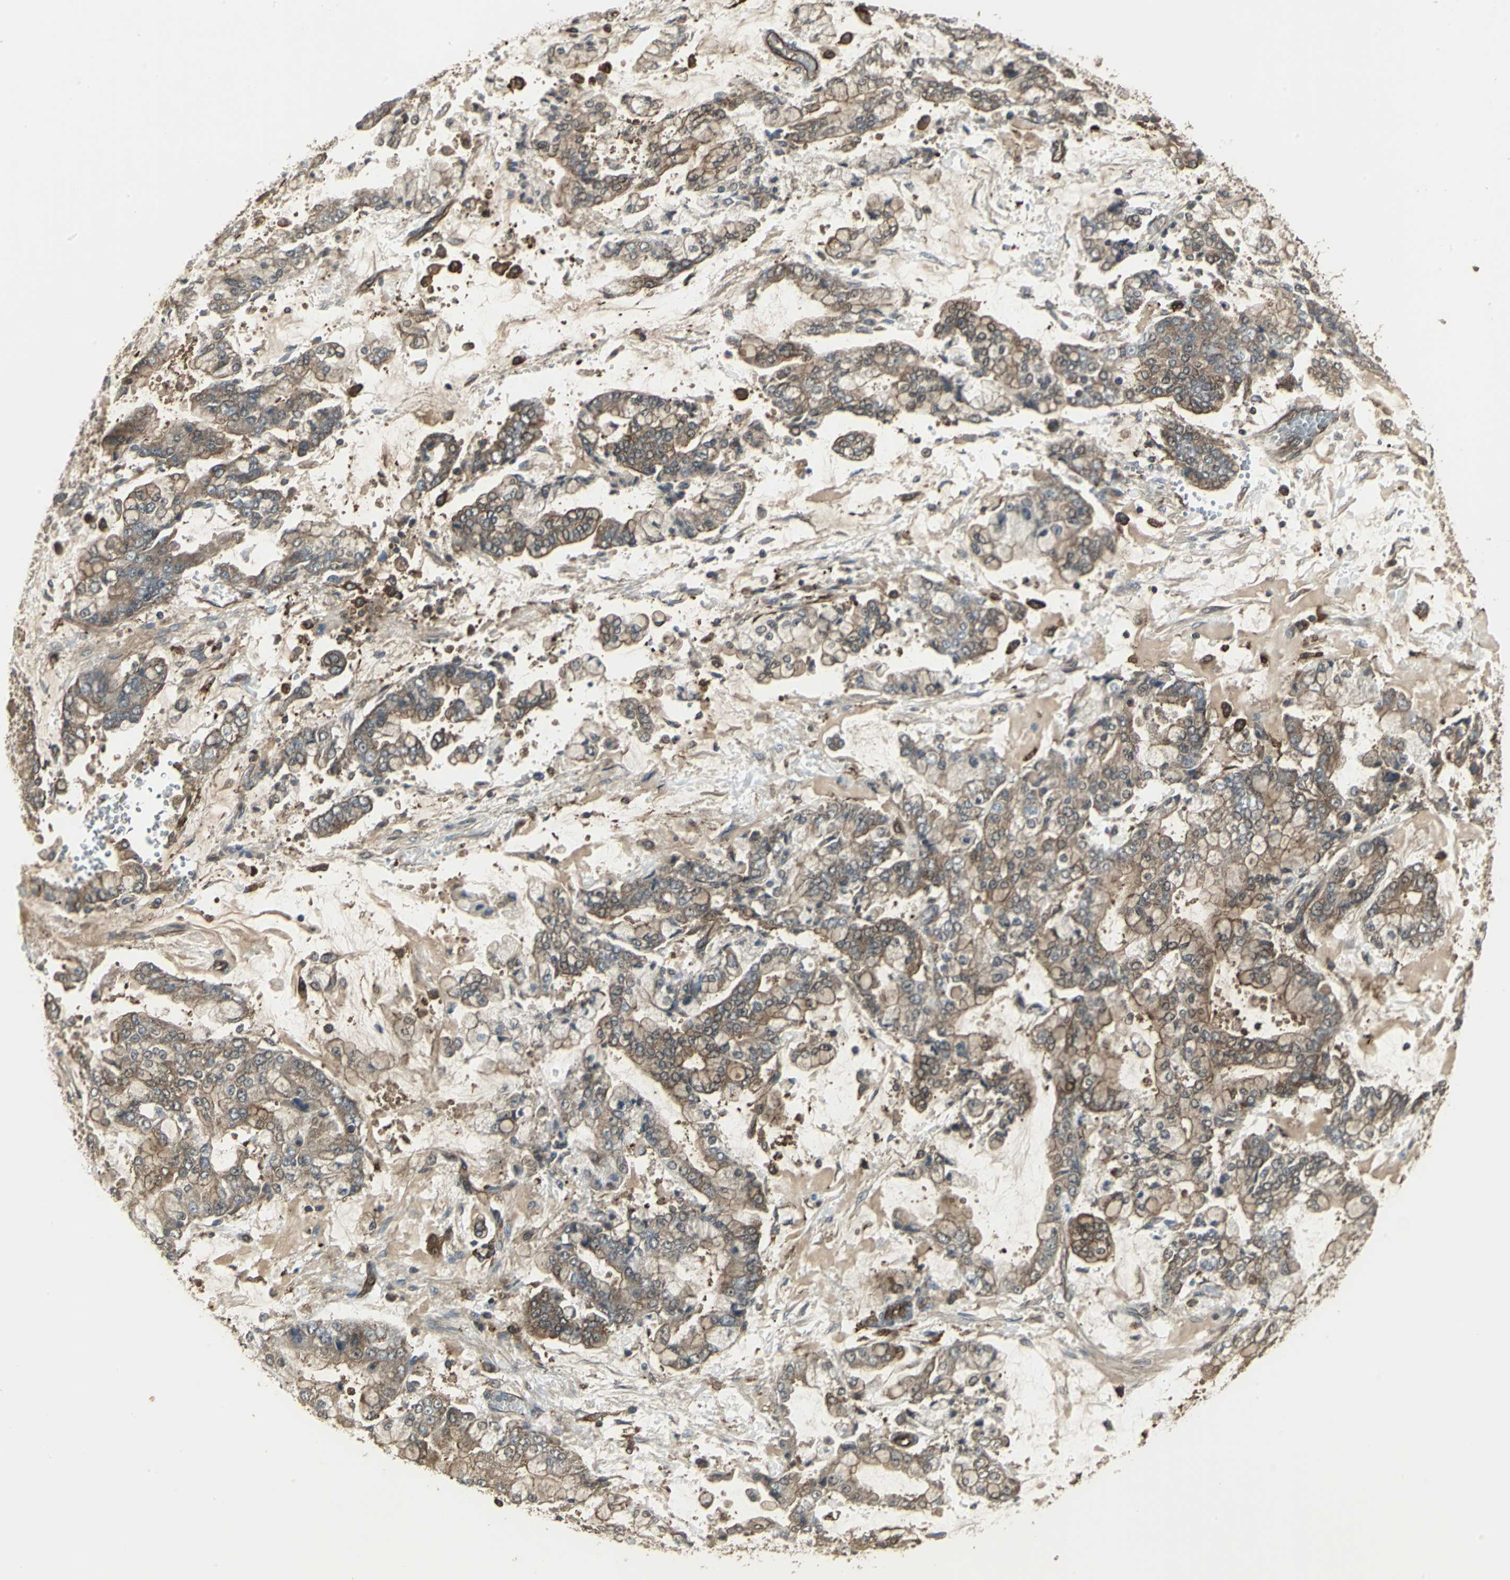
{"staining": {"intensity": "moderate", "quantity": ">75%", "location": "cytoplasmic/membranous"}, "tissue": "stomach cancer", "cell_type": "Tumor cells", "image_type": "cancer", "snomed": [{"axis": "morphology", "description": "Adenocarcinoma, NOS"}, {"axis": "topography", "description": "Stomach"}], "caption": "Brown immunohistochemical staining in human adenocarcinoma (stomach) shows moderate cytoplasmic/membranous expression in approximately >75% of tumor cells.", "gene": "PRXL2B", "patient": {"sex": "male", "age": 76}}